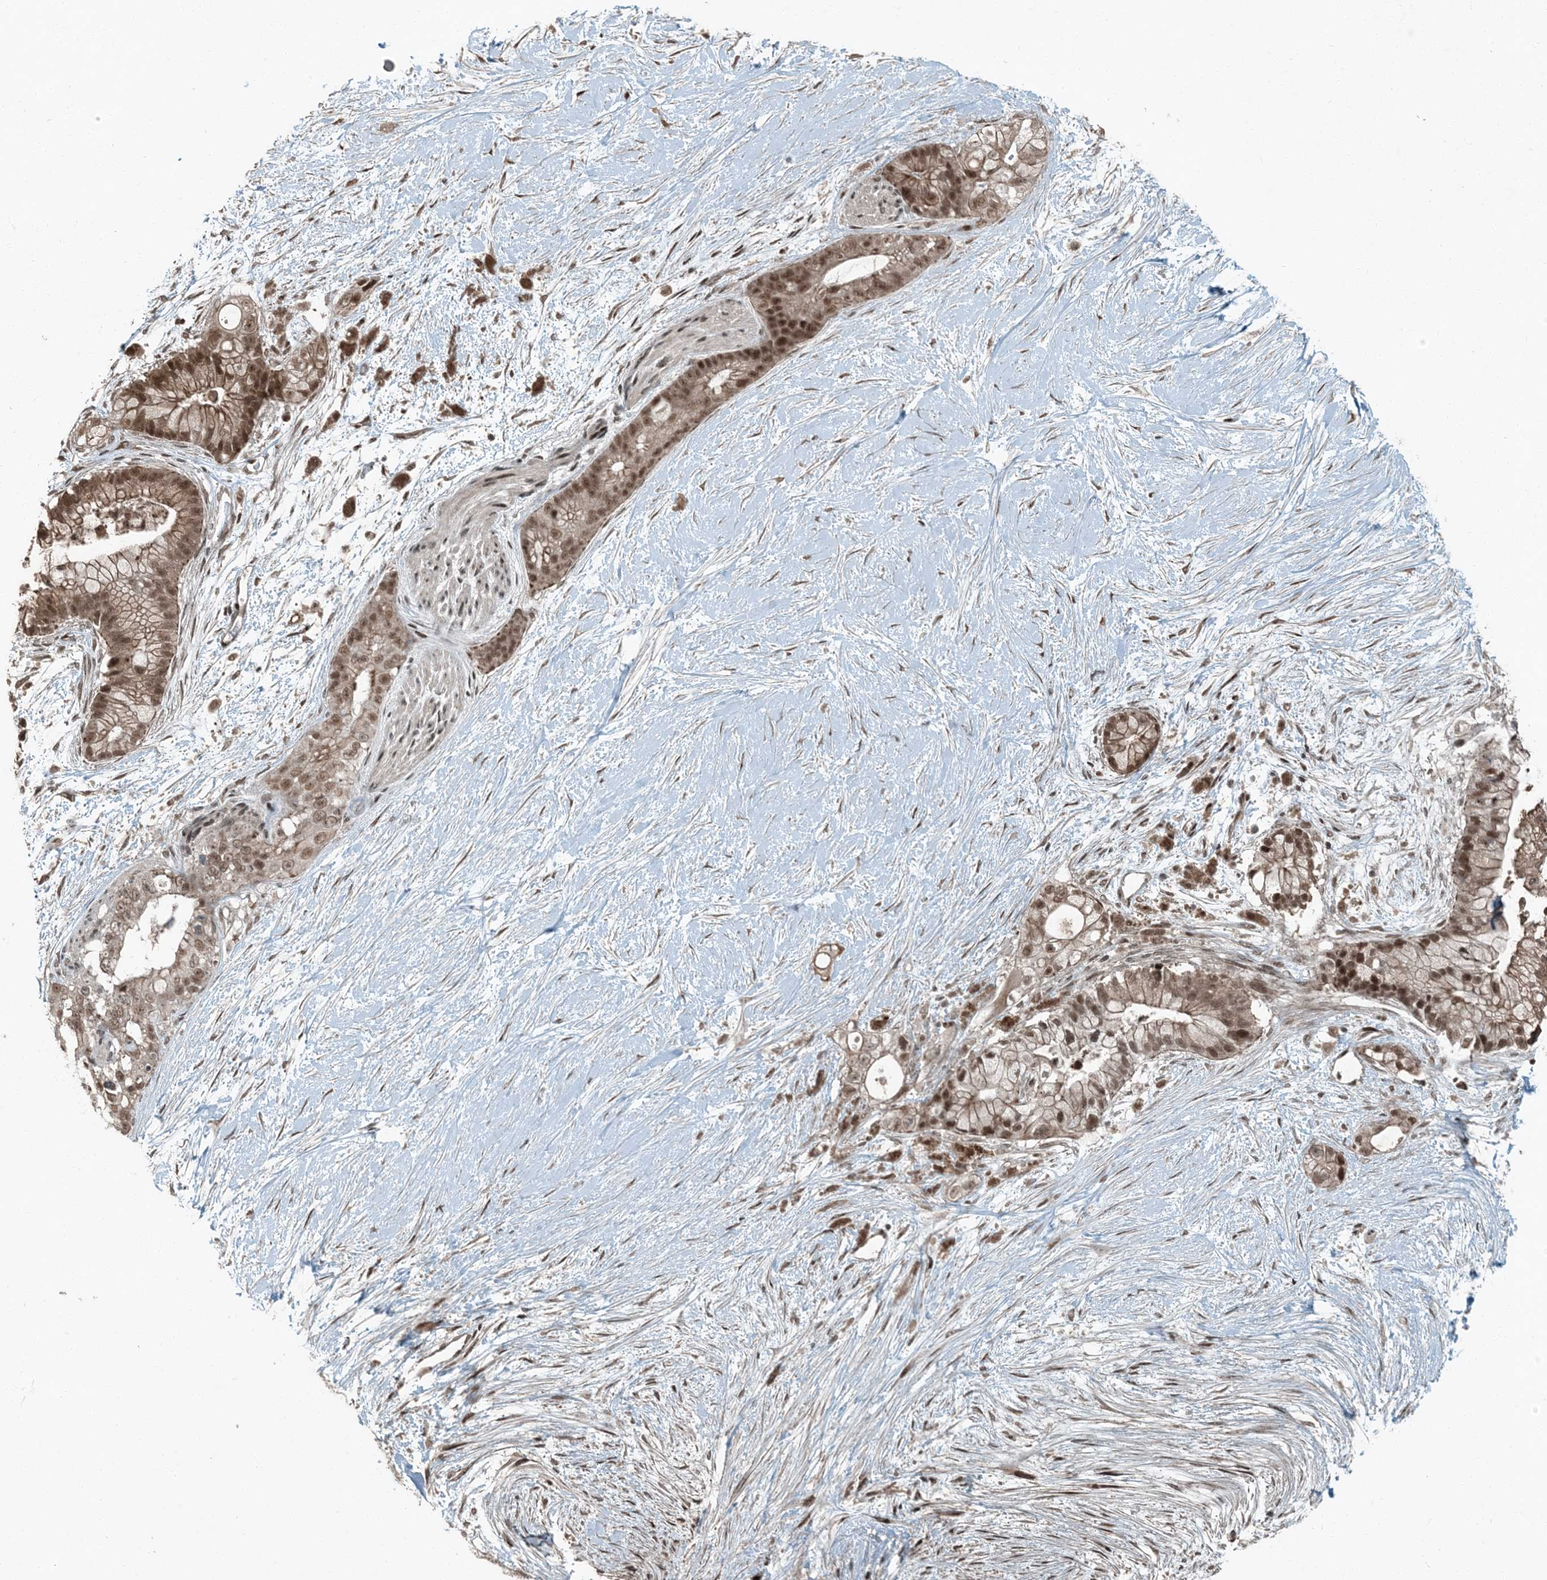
{"staining": {"intensity": "moderate", "quantity": ">75%", "location": "cytoplasmic/membranous,nuclear"}, "tissue": "pancreatic cancer", "cell_type": "Tumor cells", "image_type": "cancer", "snomed": [{"axis": "morphology", "description": "Adenocarcinoma, NOS"}, {"axis": "topography", "description": "Pancreas"}], "caption": "Brown immunohistochemical staining in human adenocarcinoma (pancreatic) exhibits moderate cytoplasmic/membranous and nuclear positivity in approximately >75% of tumor cells. (DAB IHC, brown staining for protein, blue staining for nuclei).", "gene": "TRAPPC12", "patient": {"sex": "male", "age": 53}}